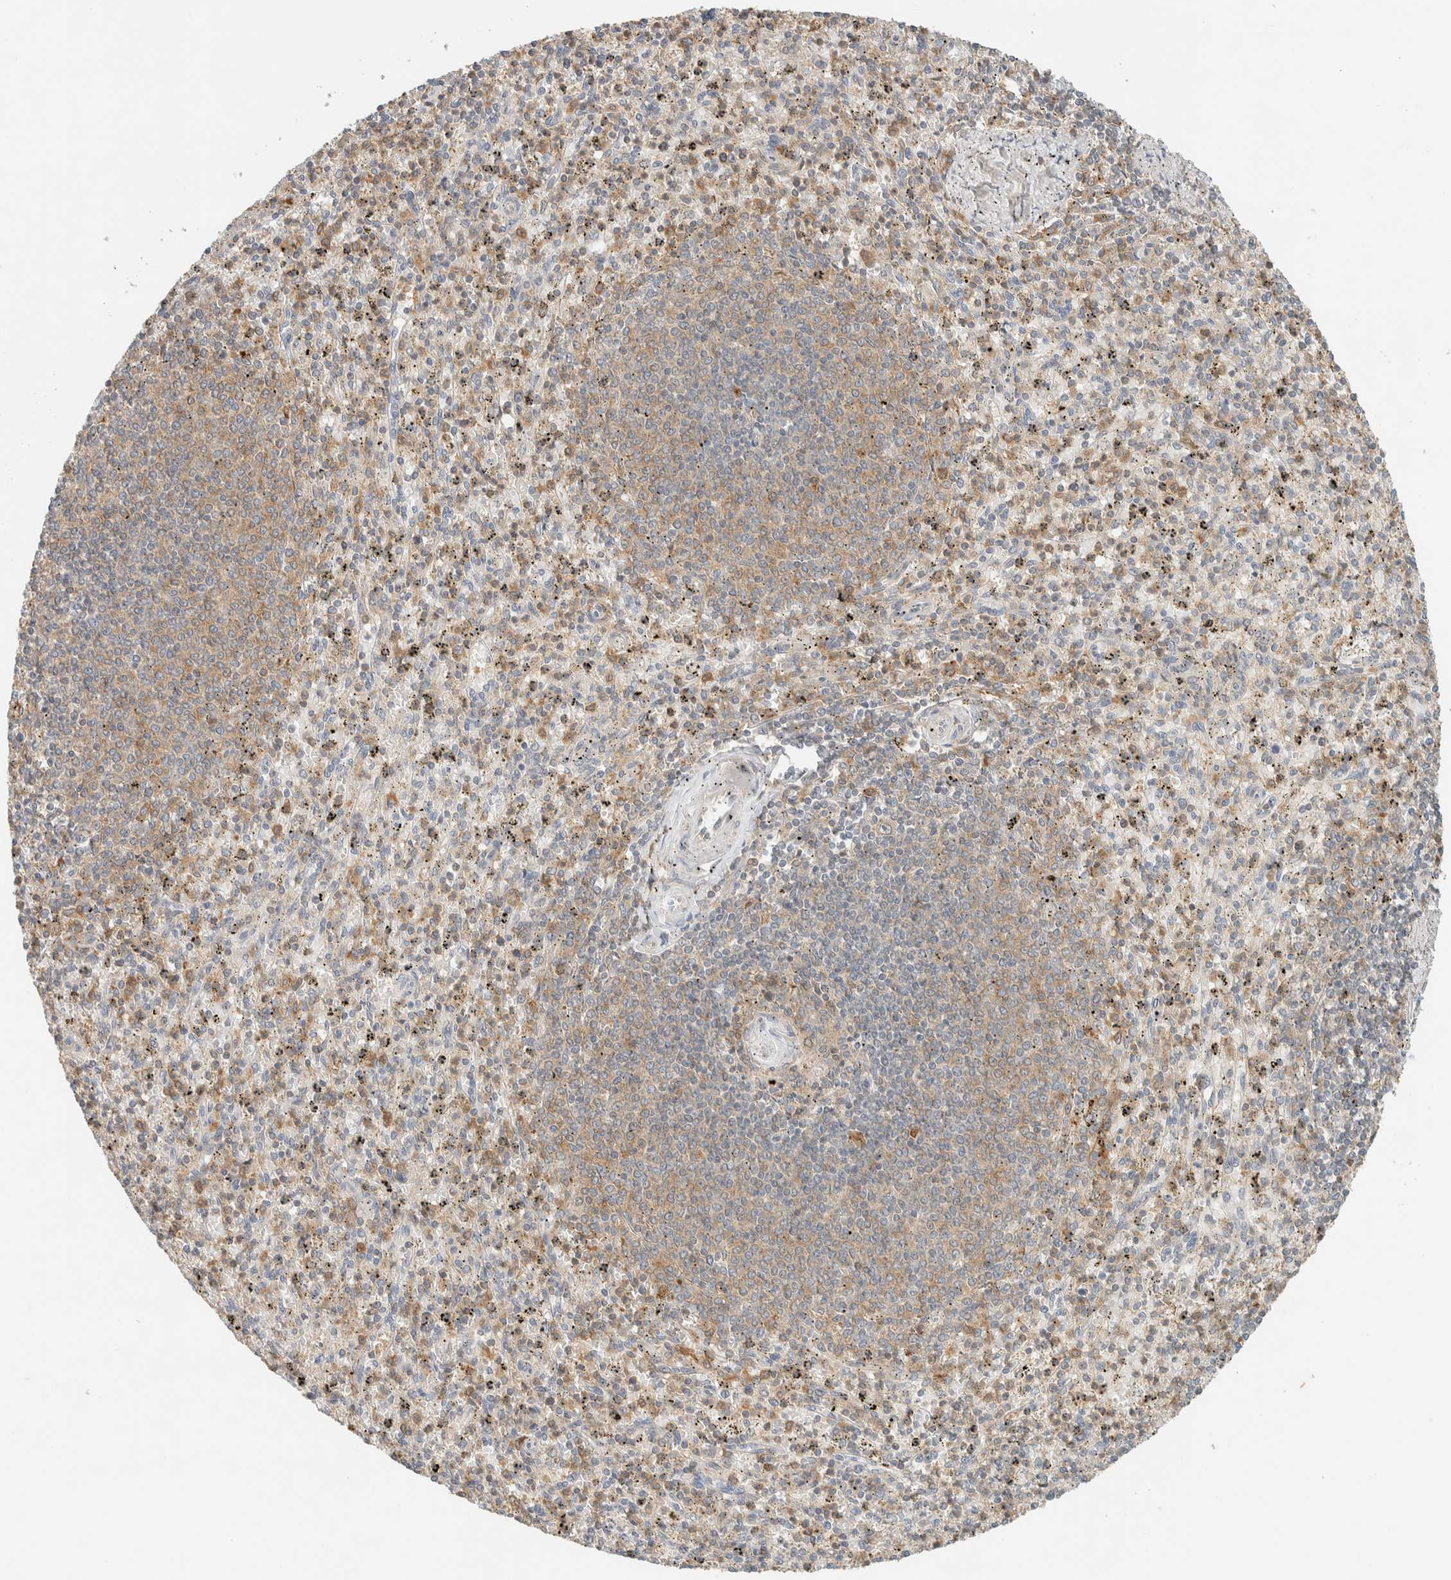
{"staining": {"intensity": "moderate", "quantity": "<25%", "location": "cytoplasmic/membranous"}, "tissue": "spleen", "cell_type": "Cells in red pulp", "image_type": "normal", "snomed": [{"axis": "morphology", "description": "Normal tissue, NOS"}, {"axis": "topography", "description": "Spleen"}], "caption": "Protein expression analysis of benign human spleen reveals moderate cytoplasmic/membranous expression in approximately <25% of cells in red pulp.", "gene": "RAB11FIP1", "patient": {"sex": "male", "age": 72}}